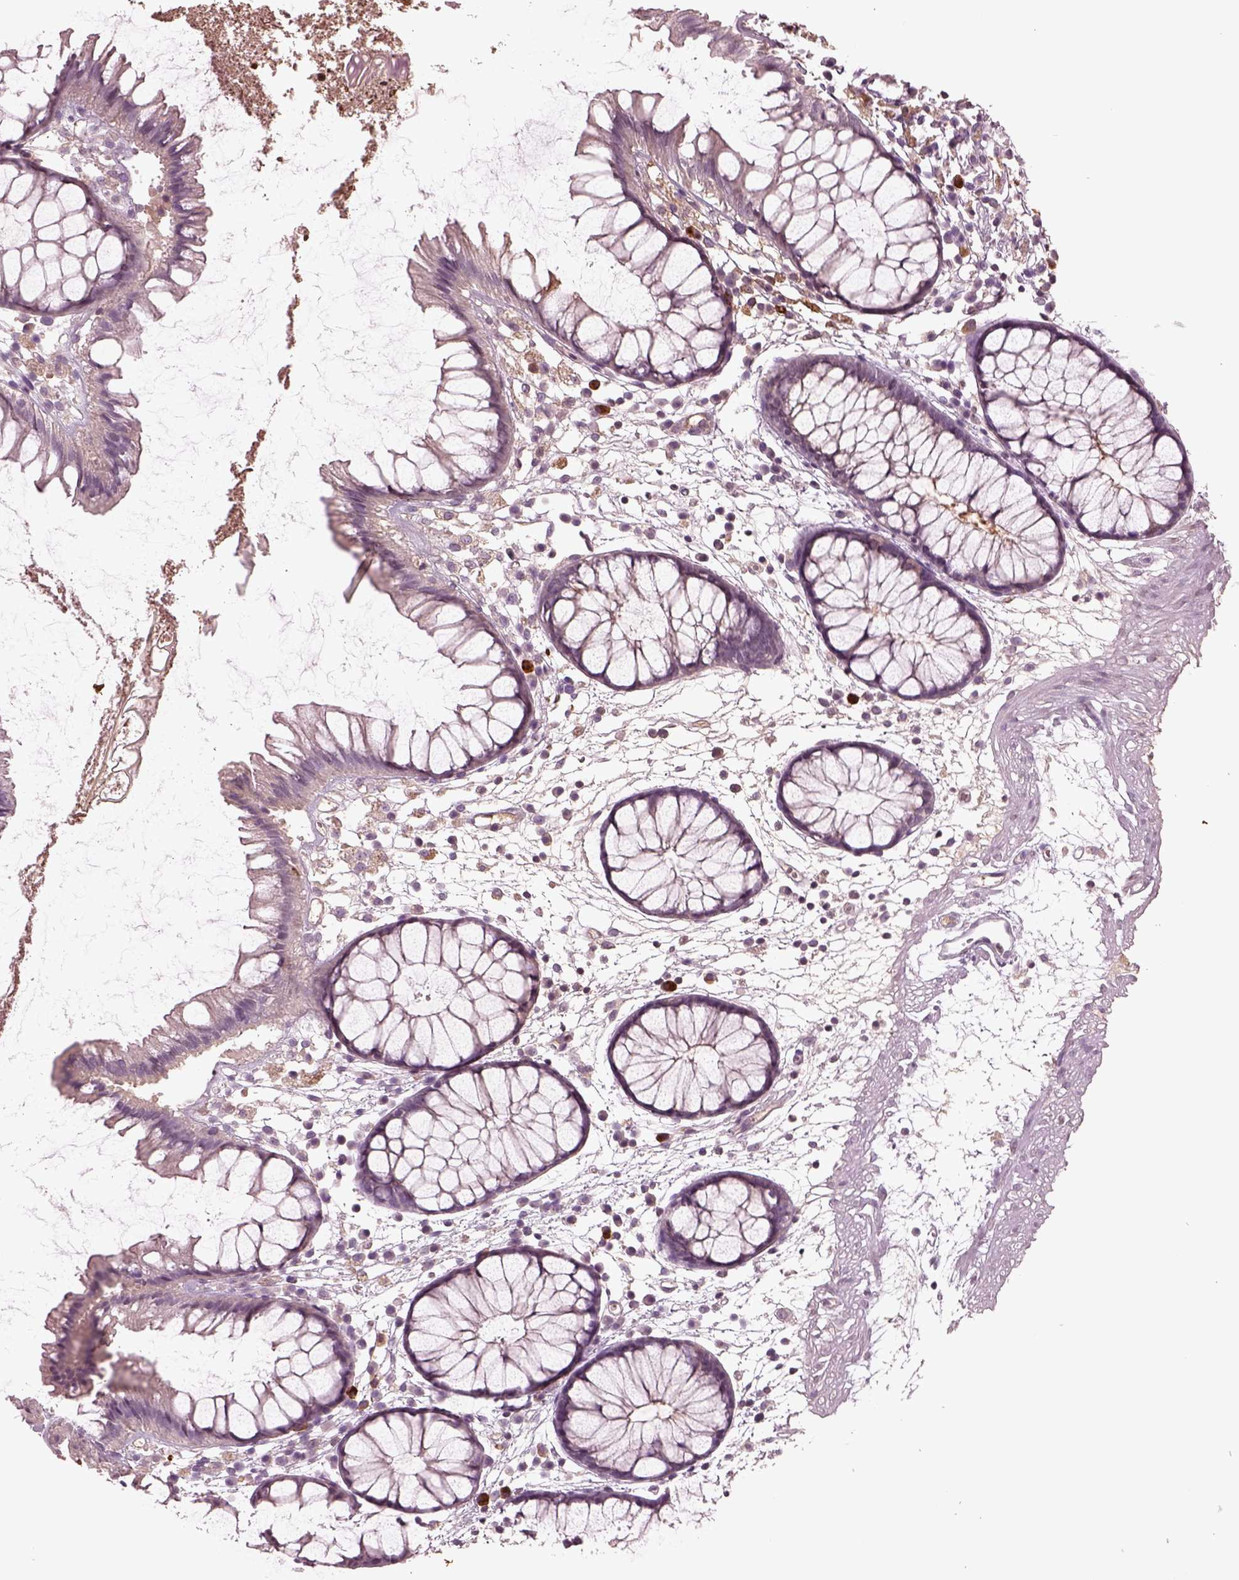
{"staining": {"intensity": "negative", "quantity": "none", "location": "none"}, "tissue": "colon", "cell_type": "Endothelial cells", "image_type": "normal", "snomed": [{"axis": "morphology", "description": "Normal tissue, NOS"}, {"axis": "morphology", "description": "Adenocarcinoma, NOS"}, {"axis": "topography", "description": "Colon"}], "caption": "A high-resolution image shows immunohistochemistry staining of unremarkable colon, which shows no significant positivity in endothelial cells. The staining was performed using DAB (3,3'-diaminobenzidine) to visualize the protein expression in brown, while the nuclei were stained in blue with hematoxylin (Magnification: 20x).", "gene": "PTX4", "patient": {"sex": "male", "age": 65}}